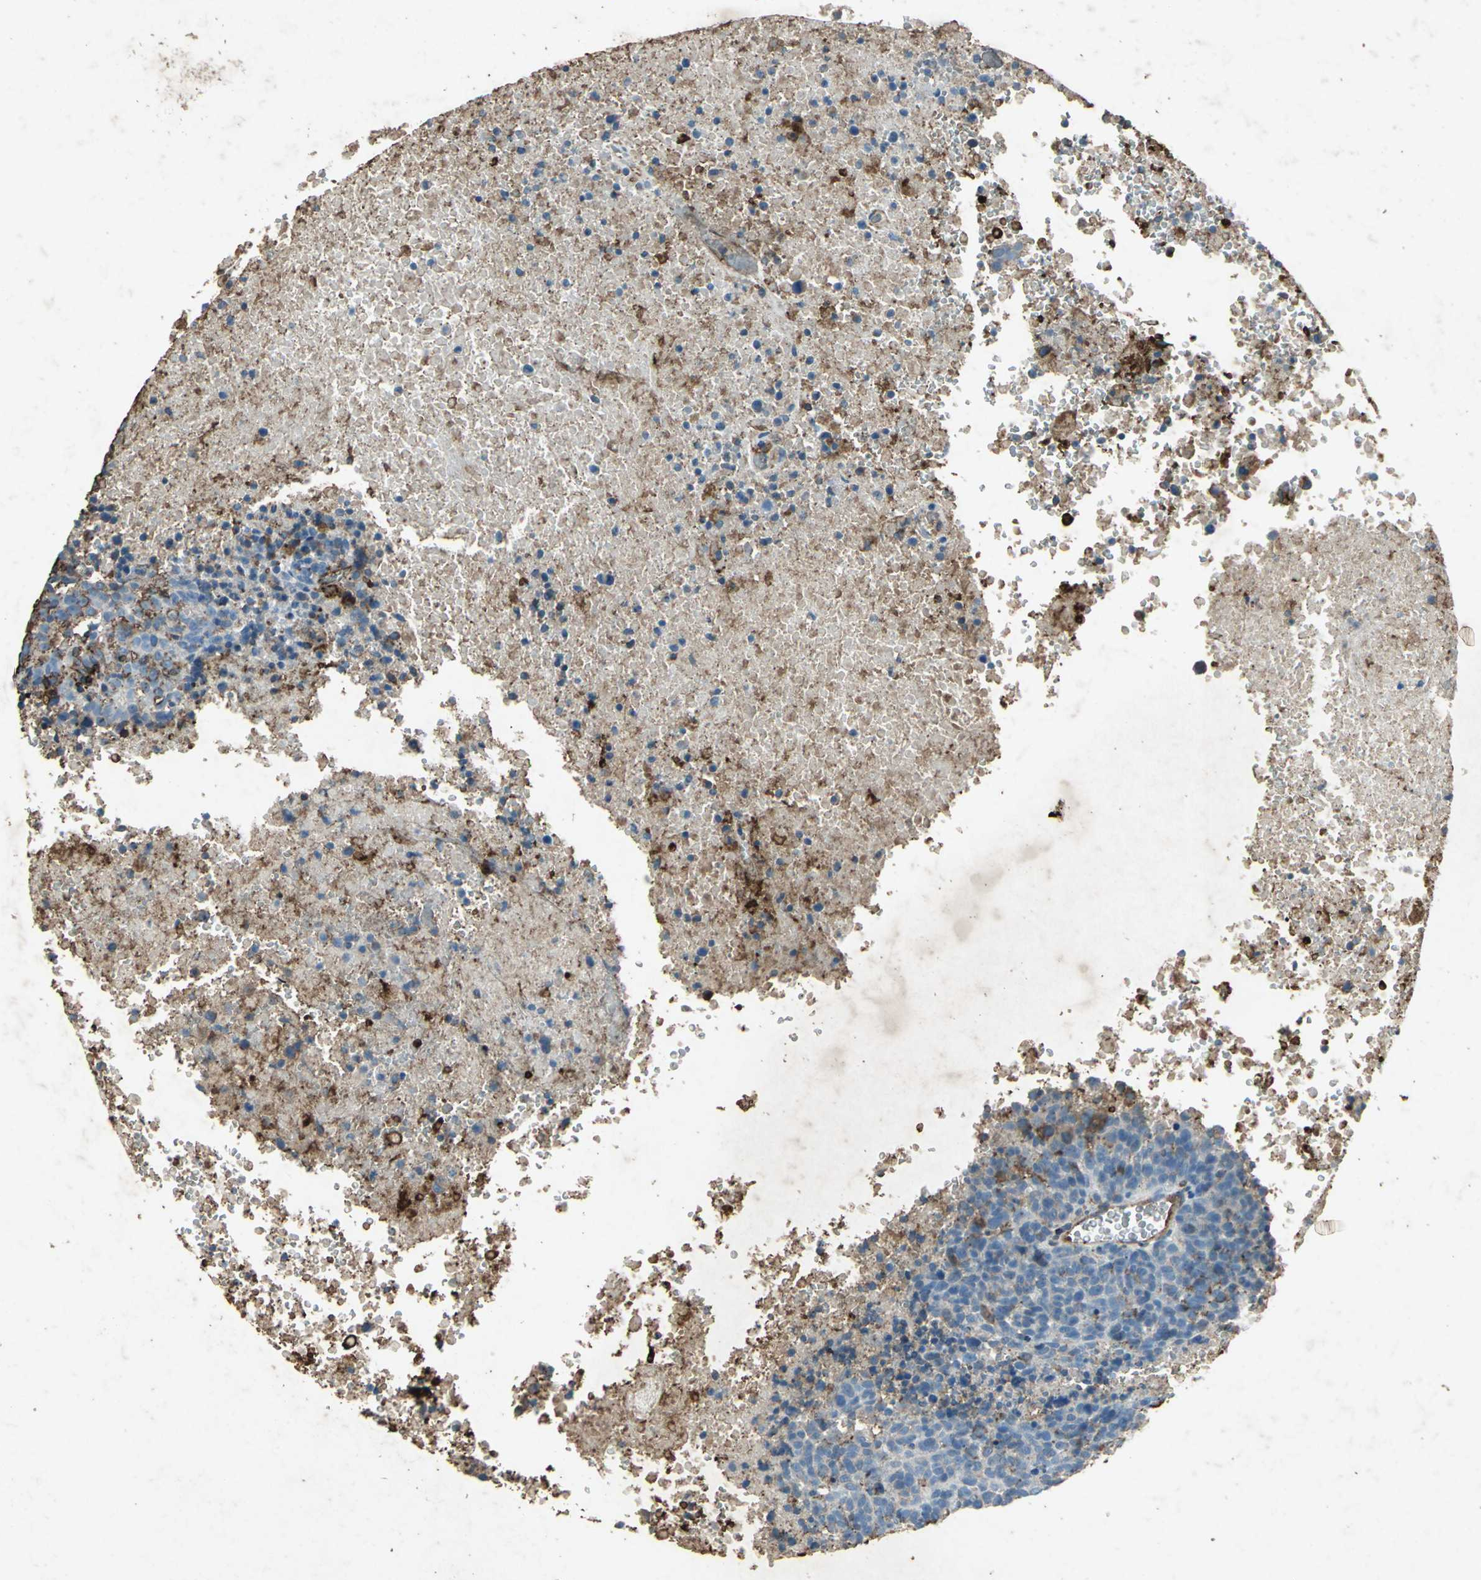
{"staining": {"intensity": "moderate", "quantity": "<25%", "location": "cytoplasmic/membranous"}, "tissue": "melanoma", "cell_type": "Tumor cells", "image_type": "cancer", "snomed": [{"axis": "morphology", "description": "Malignant melanoma, Metastatic site"}, {"axis": "topography", "description": "Cerebral cortex"}], "caption": "A micrograph of malignant melanoma (metastatic site) stained for a protein shows moderate cytoplasmic/membranous brown staining in tumor cells.", "gene": "CCR6", "patient": {"sex": "female", "age": 52}}